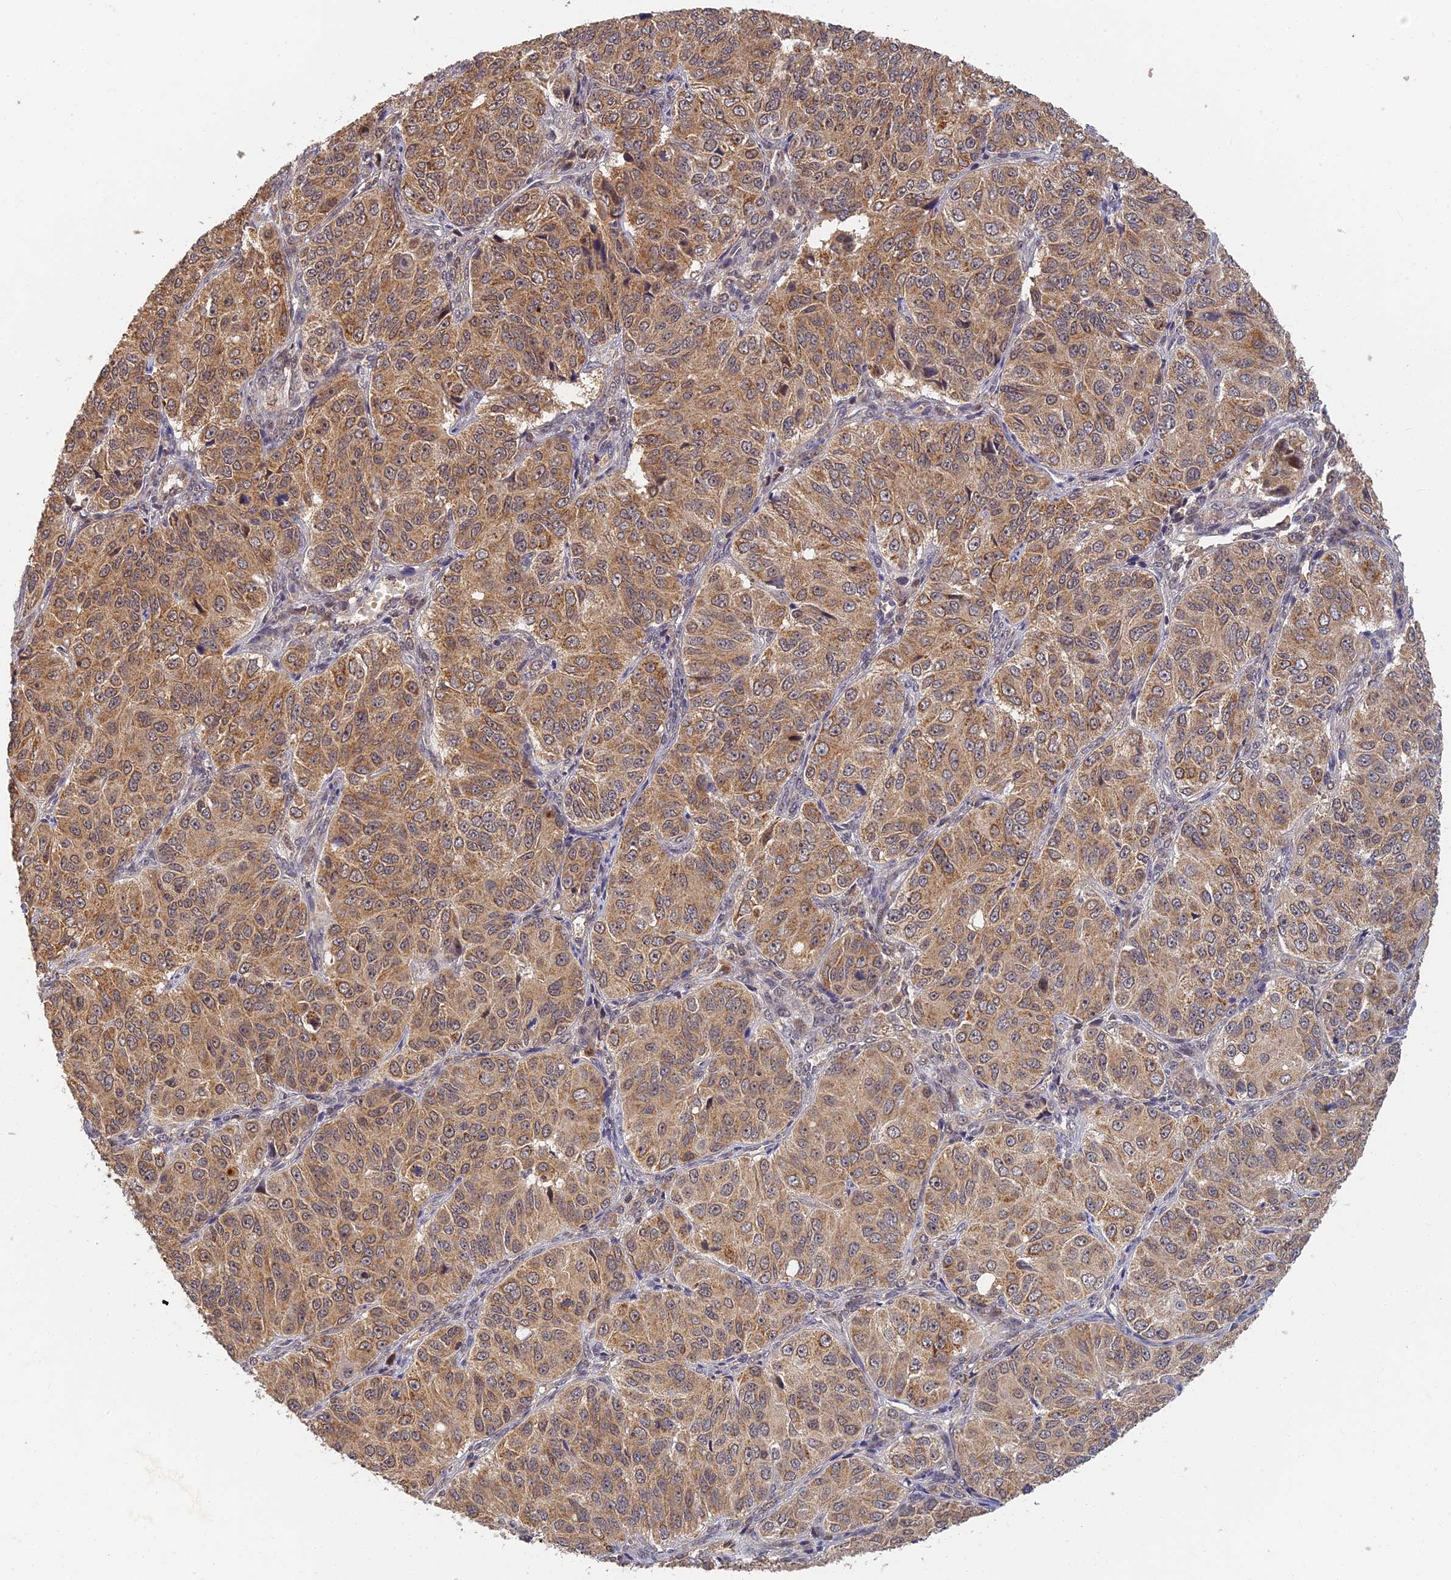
{"staining": {"intensity": "moderate", "quantity": ">75%", "location": "cytoplasmic/membranous"}, "tissue": "ovarian cancer", "cell_type": "Tumor cells", "image_type": "cancer", "snomed": [{"axis": "morphology", "description": "Carcinoma, endometroid"}, {"axis": "topography", "description": "Ovary"}], "caption": "Immunohistochemistry (IHC) of endometroid carcinoma (ovarian) demonstrates medium levels of moderate cytoplasmic/membranous positivity in approximately >75% of tumor cells. (DAB (3,3'-diaminobenzidine) = brown stain, brightfield microscopy at high magnification).", "gene": "RGL3", "patient": {"sex": "female", "age": 51}}